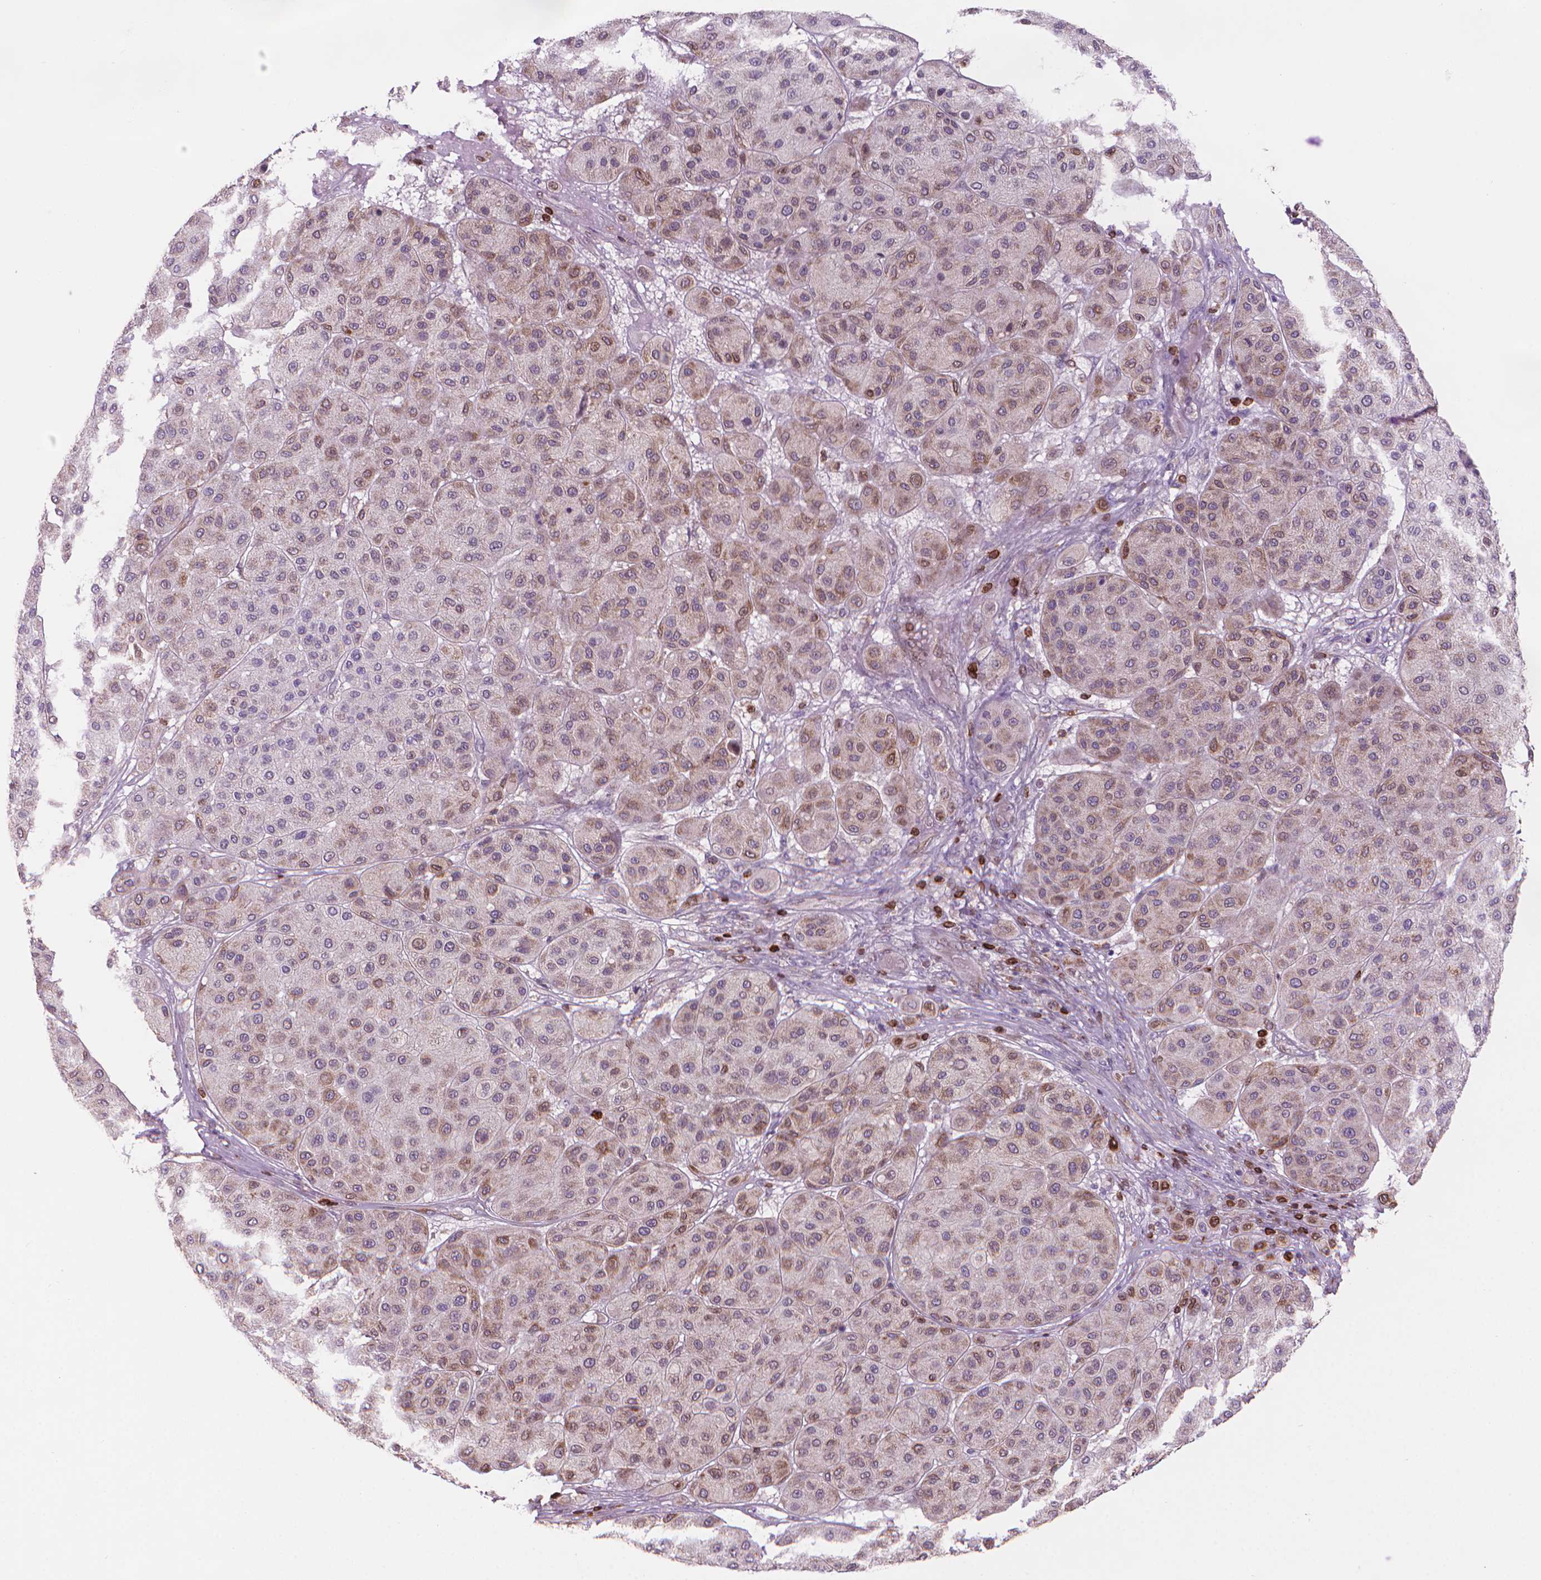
{"staining": {"intensity": "moderate", "quantity": "25%-75%", "location": "cytoplasmic/membranous"}, "tissue": "melanoma", "cell_type": "Tumor cells", "image_type": "cancer", "snomed": [{"axis": "morphology", "description": "Malignant melanoma, Metastatic site"}, {"axis": "topography", "description": "Smooth muscle"}], "caption": "Human melanoma stained with a protein marker exhibits moderate staining in tumor cells.", "gene": "BCL2", "patient": {"sex": "male", "age": 41}}